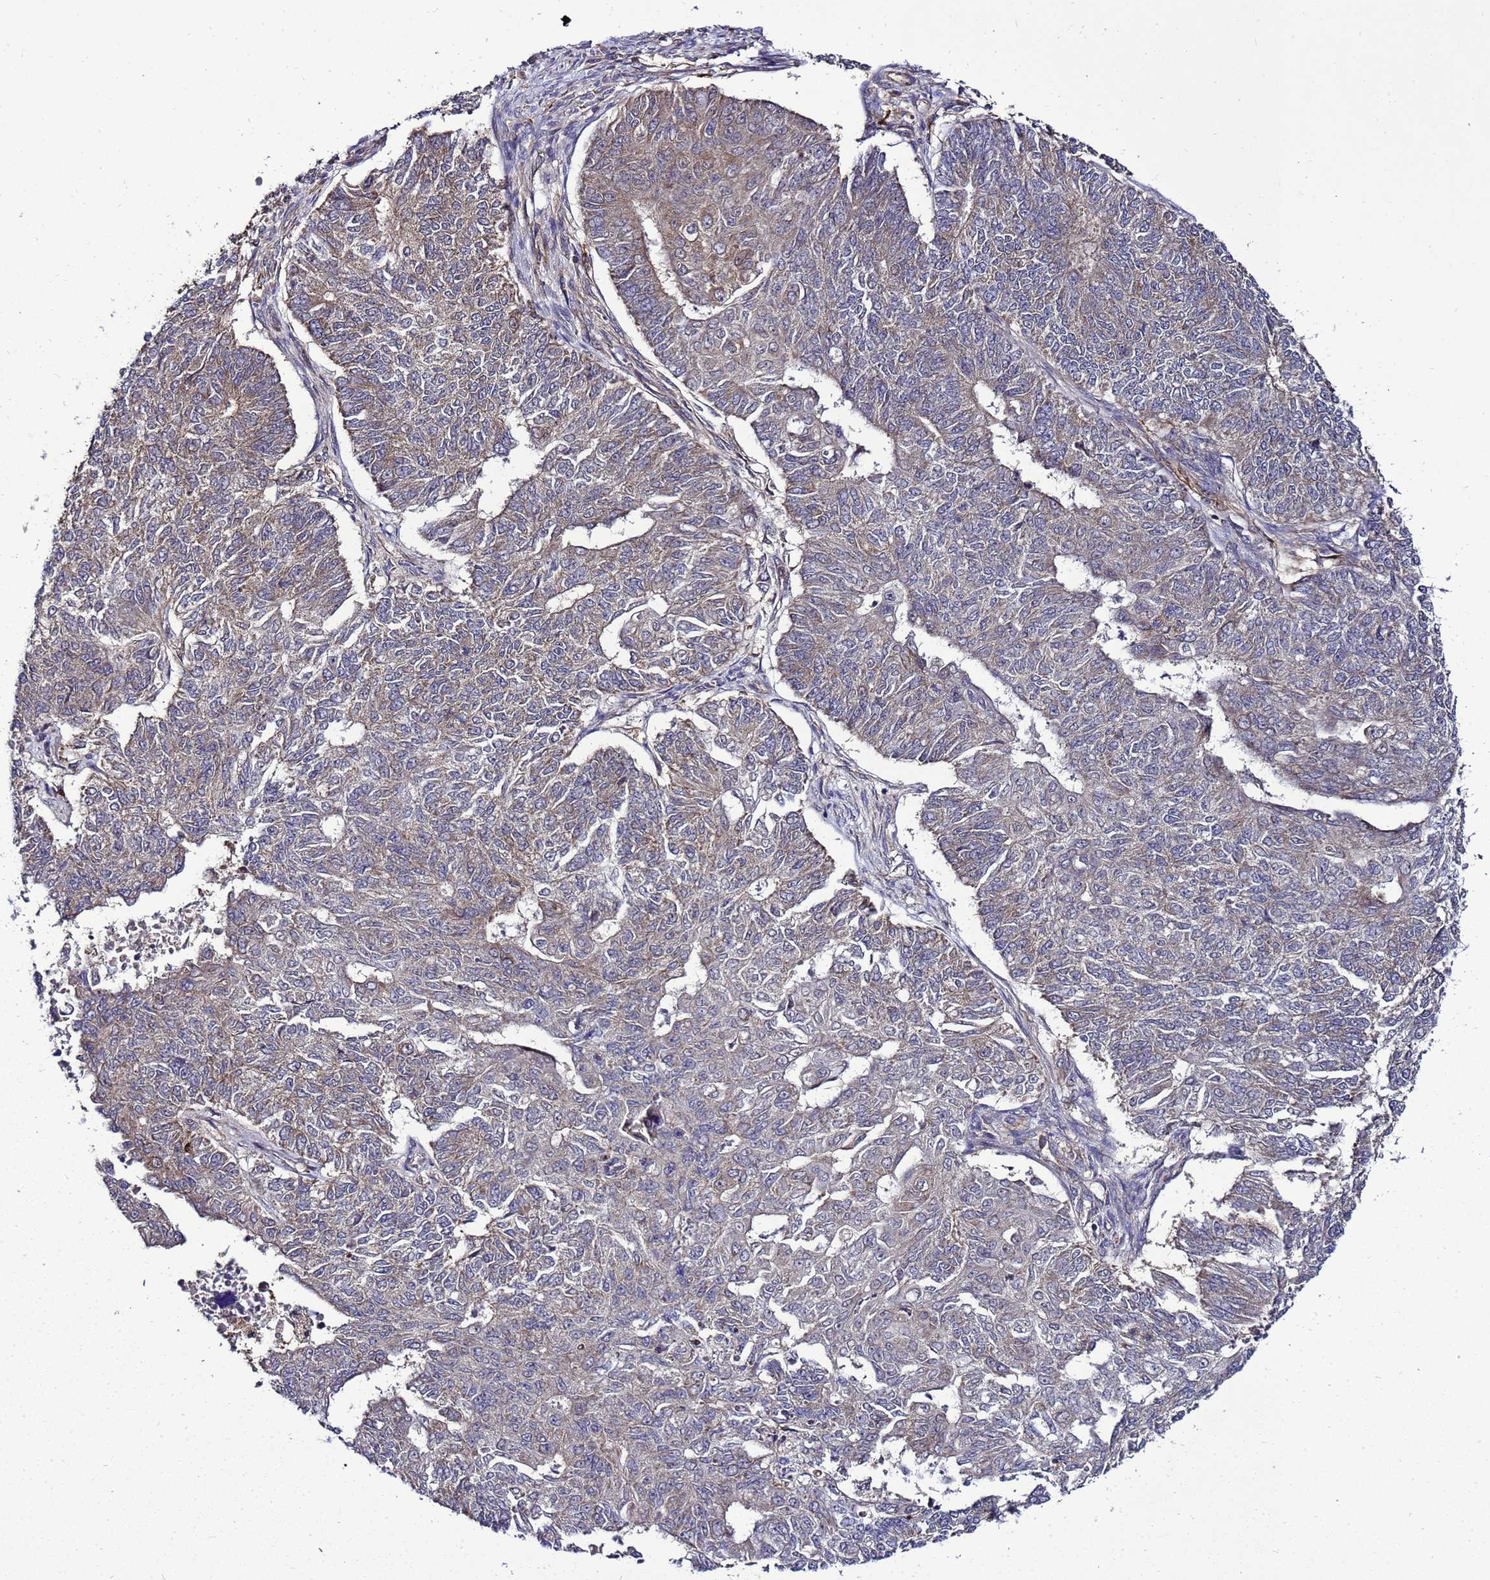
{"staining": {"intensity": "weak", "quantity": "<25%", "location": "cytoplasmic/membranous"}, "tissue": "endometrial cancer", "cell_type": "Tumor cells", "image_type": "cancer", "snomed": [{"axis": "morphology", "description": "Adenocarcinoma, NOS"}, {"axis": "topography", "description": "Endometrium"}], "caption": "This is a histopathology image of immunohistochemistry (IHC) staining of endometrial cancer (adenocarcinoma), which shows no positivity in tumor cells.", "gene": "TRABD", "patient": {"sex": "female", "age": 32}}